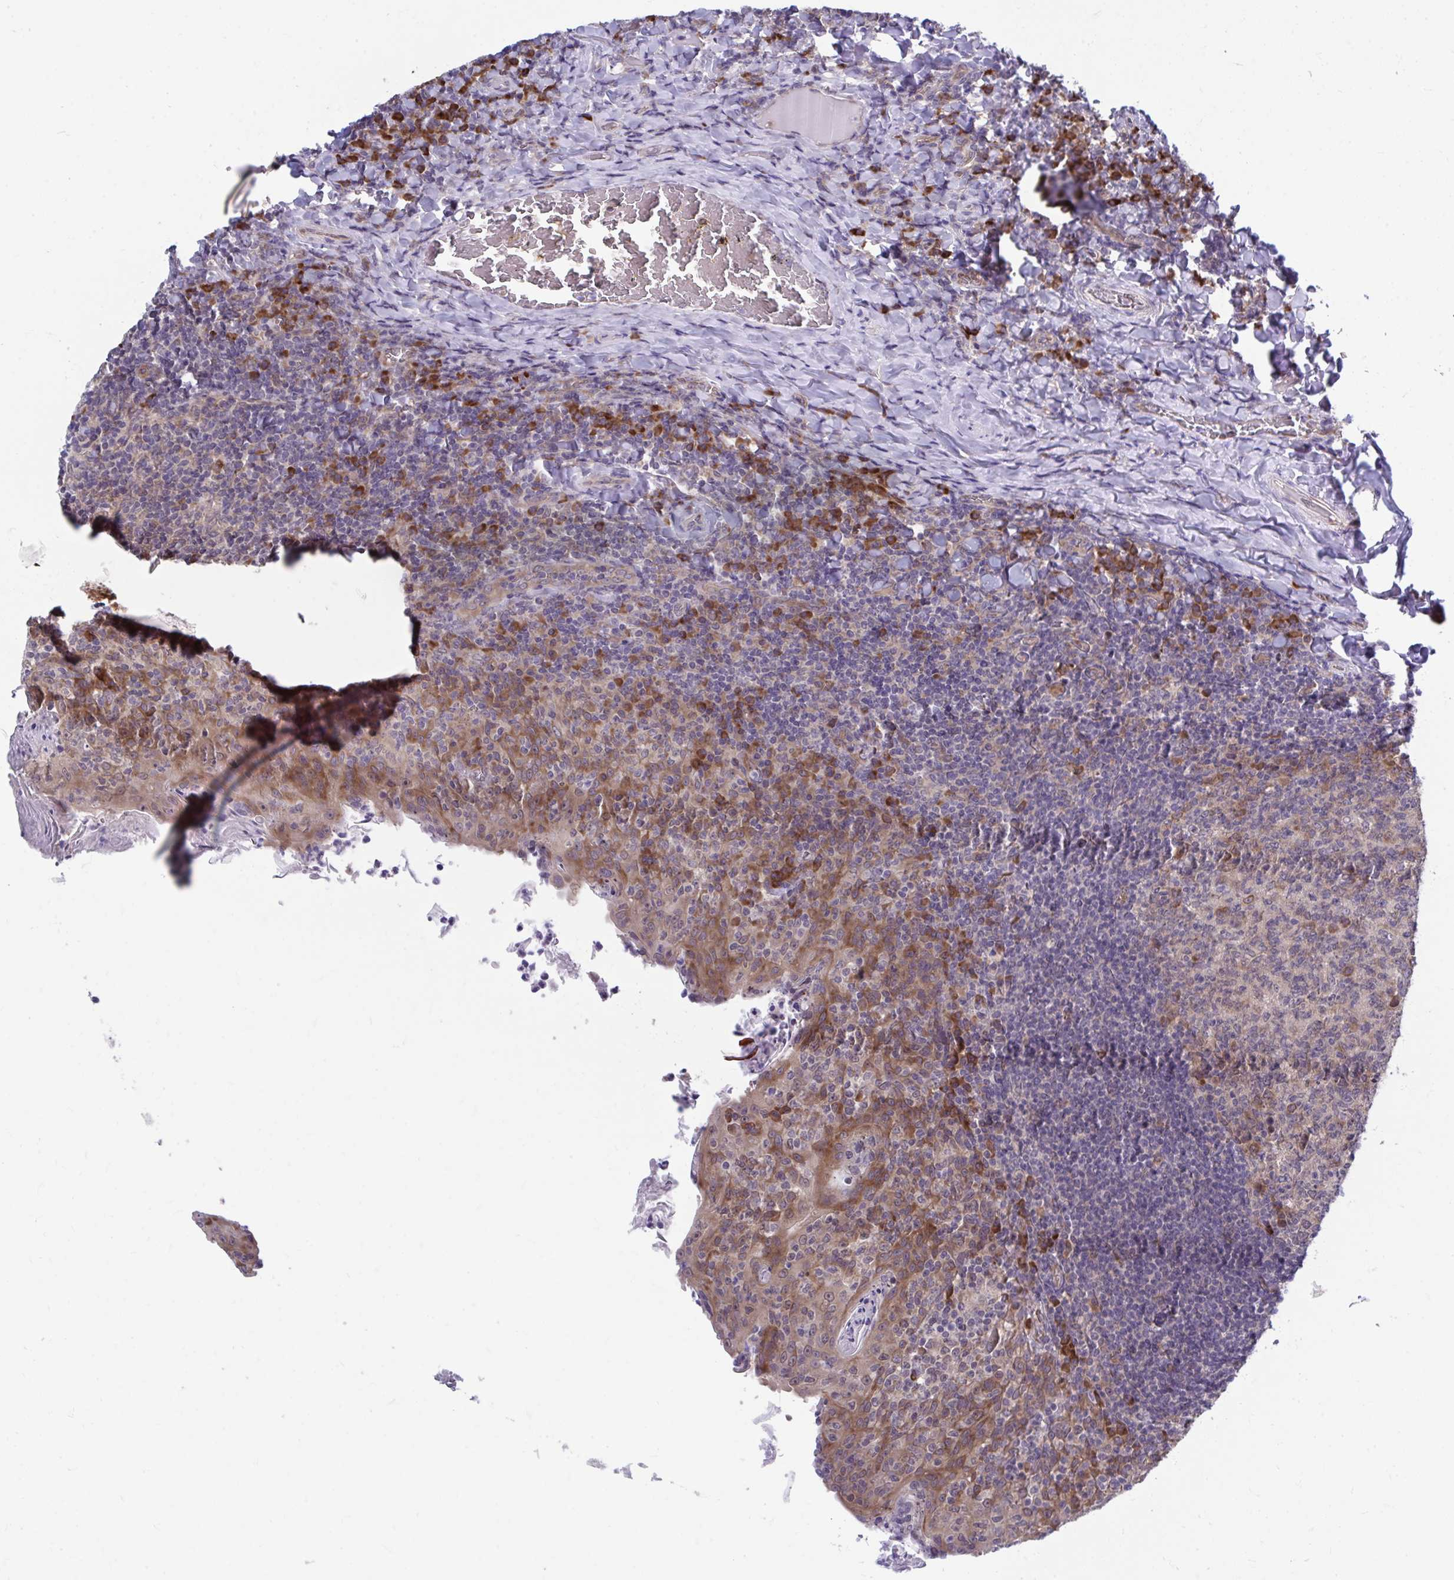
{"staining": {"intensity": "weak", "quantity": "<25%", "location": "cytoplasmic/membranous"}, "tissue": "tonsil", "cell_type": "Germinal center cells", "image_type": "normal", "snomed": [{"axis": "morphology", "description": "Normal tissue, NOS"}, {"axis": "topography", "description": "Tonsil"}], "caption": "The photomicrograph reveals no staining of germinal center cells in normal tonsil.", "gene": "SELENON", "patient": {"sex": "female", "age": 10}}